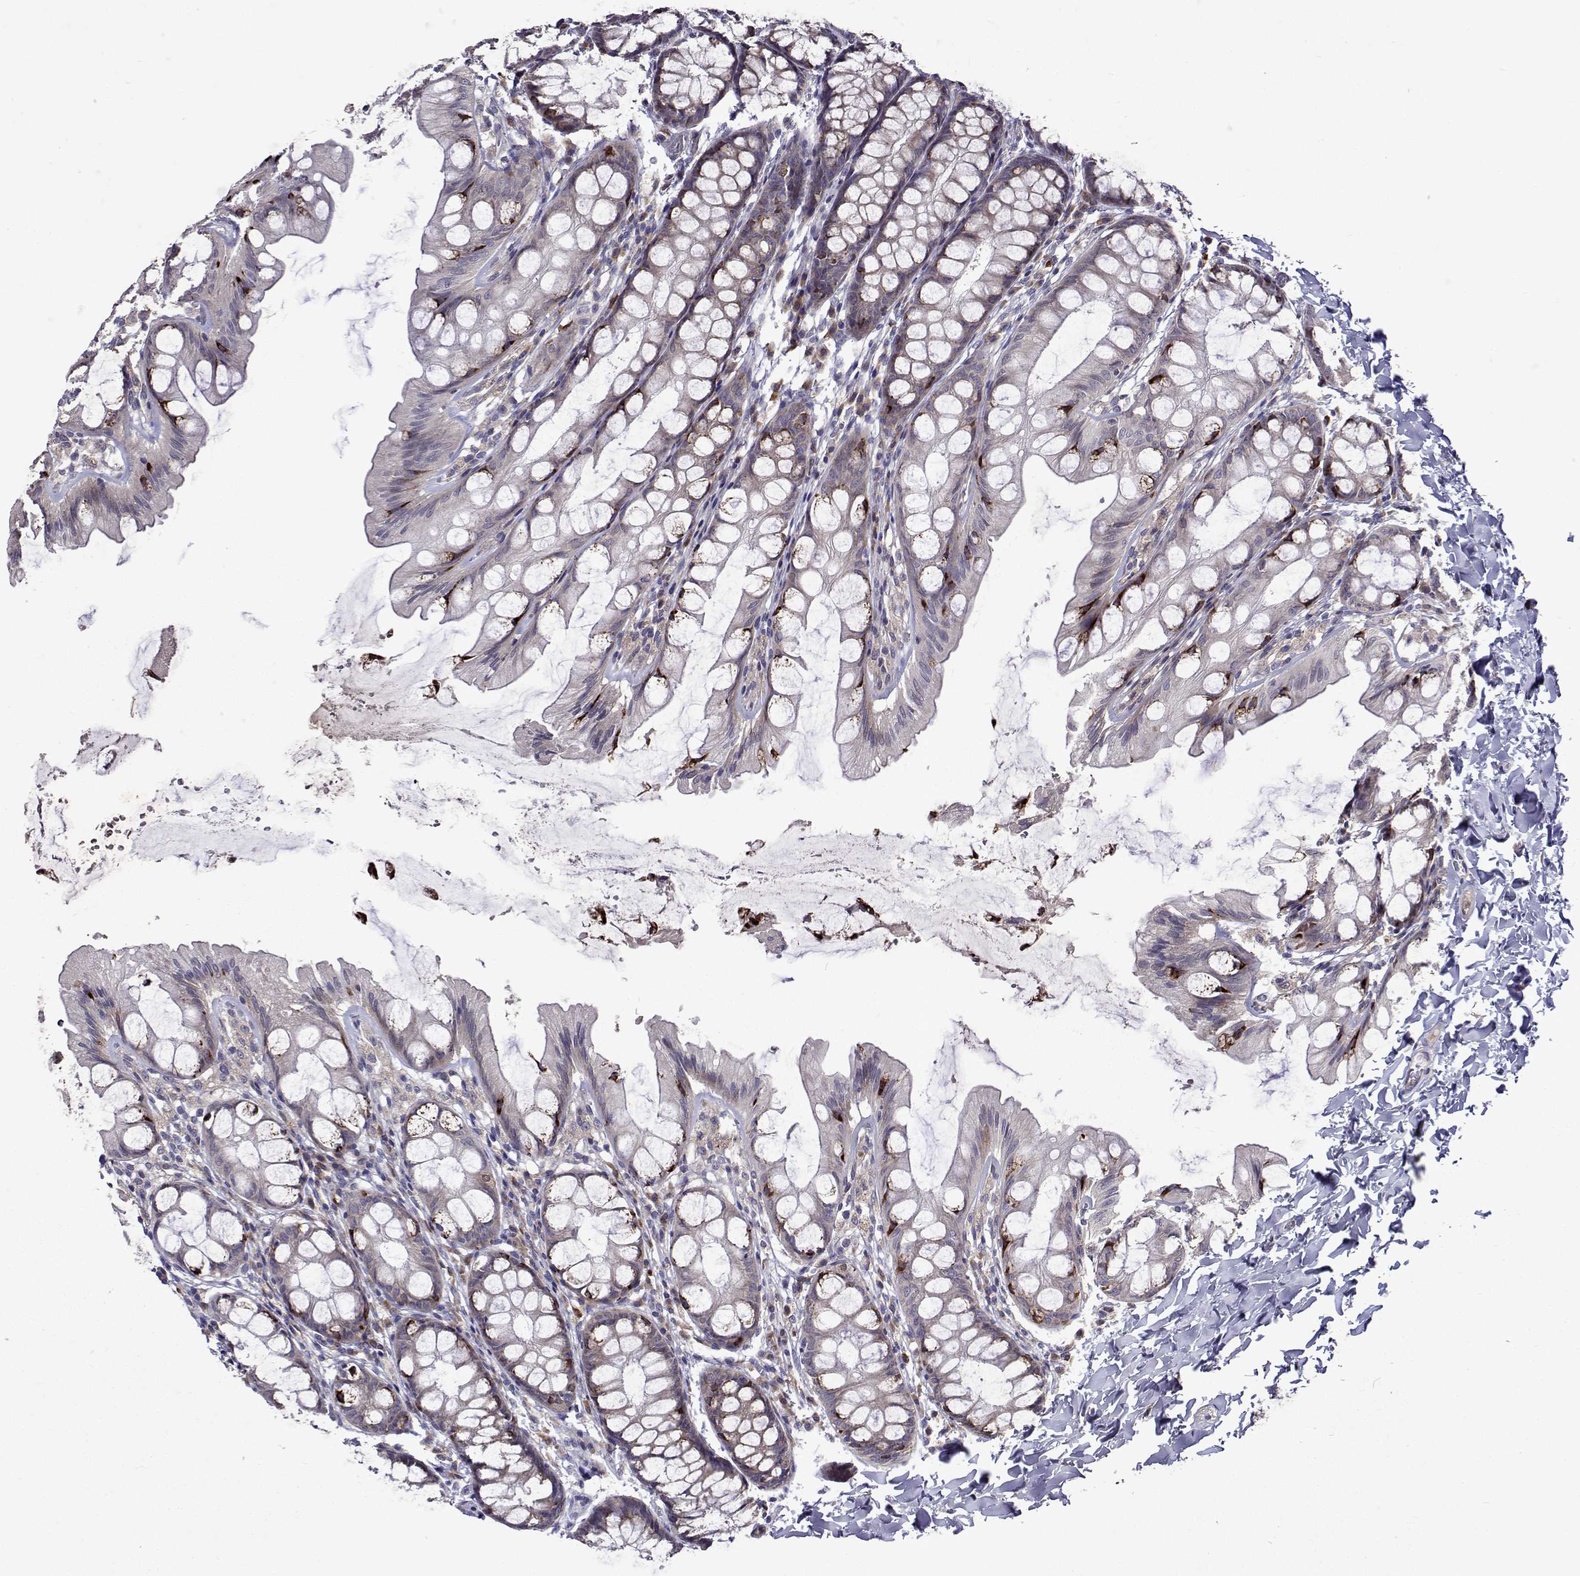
{"staining": {"intensity": "negative", "quantity": "none", "location": "none"}, "tissue": "colon", "cell_type": "Endothelial cells", "image_type": "normal", "snomed": [{"axis": "morphology", "description": "Normal tissue, NOS"}, {"axis": "topography", "description": "Colon"}], "caption": "Protein analysis of unremarkable colon displays no significant staining in endothelial cells. The staining is performed using DAB brown chromogen with nuclei counter-stained in using hematoxylin.", "gene": "TARBP2", "patient": {"sex": "male", "age": 47}}